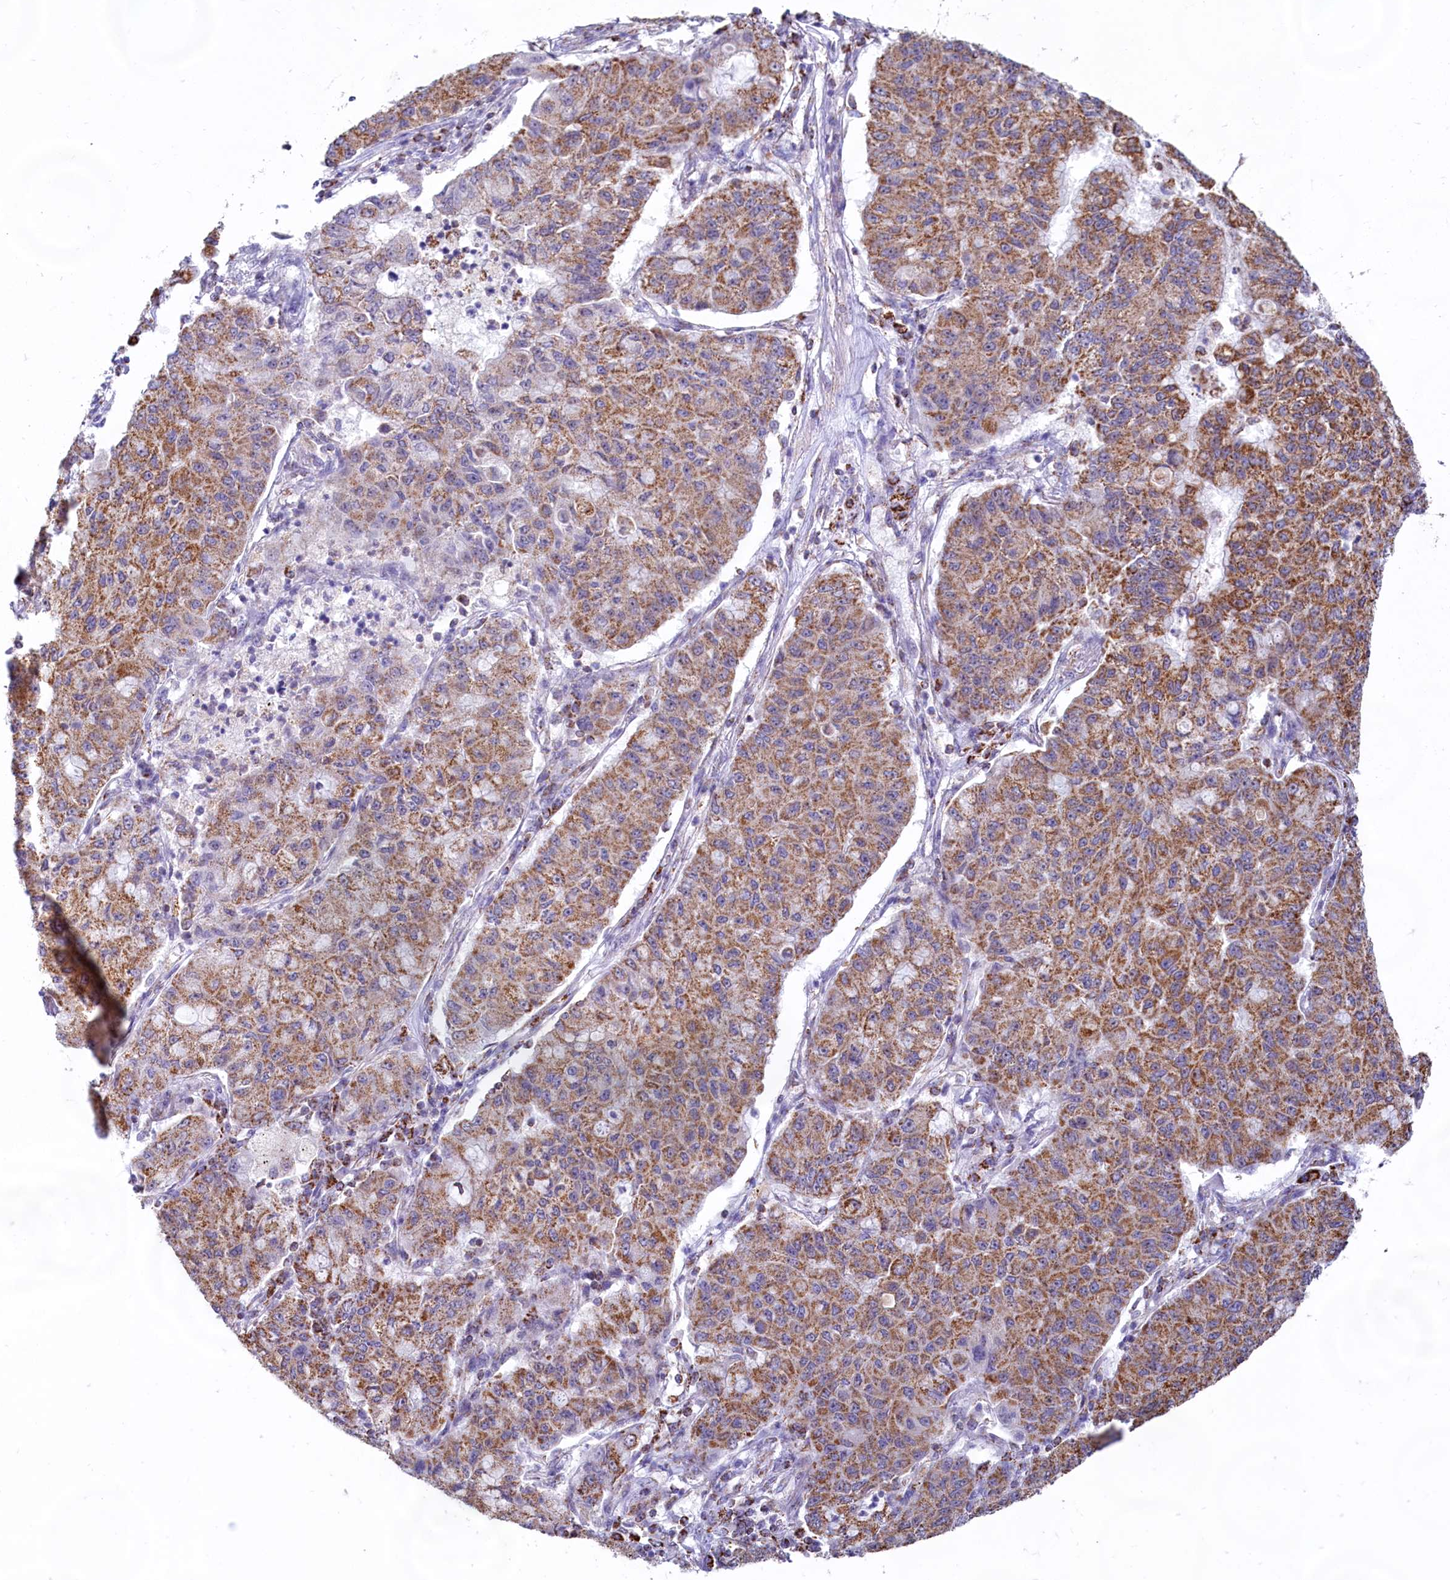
{"staining": {"intensity": "moderate", "quantity": ">75%", "location": "cytoplasmic/membranous"}, "tissue": "lung cancer", "cell_type": "Tumor cells", "image_type": "cancer", "snomed": [{"axis": "morphology", "description": "Squamous cell carcinoma, NOS"}, {"axis": "topography", "description": "Lung"}], "caption": "A high-resolution histopathology image shows IHC staining of squamous cell carcinoma (lung), which exhibits moderate cytoplasmic/membranous positivity in about >75% of tumor cells.", "gene": "C1D", "patient": {"sex": "male", "age": 74}}